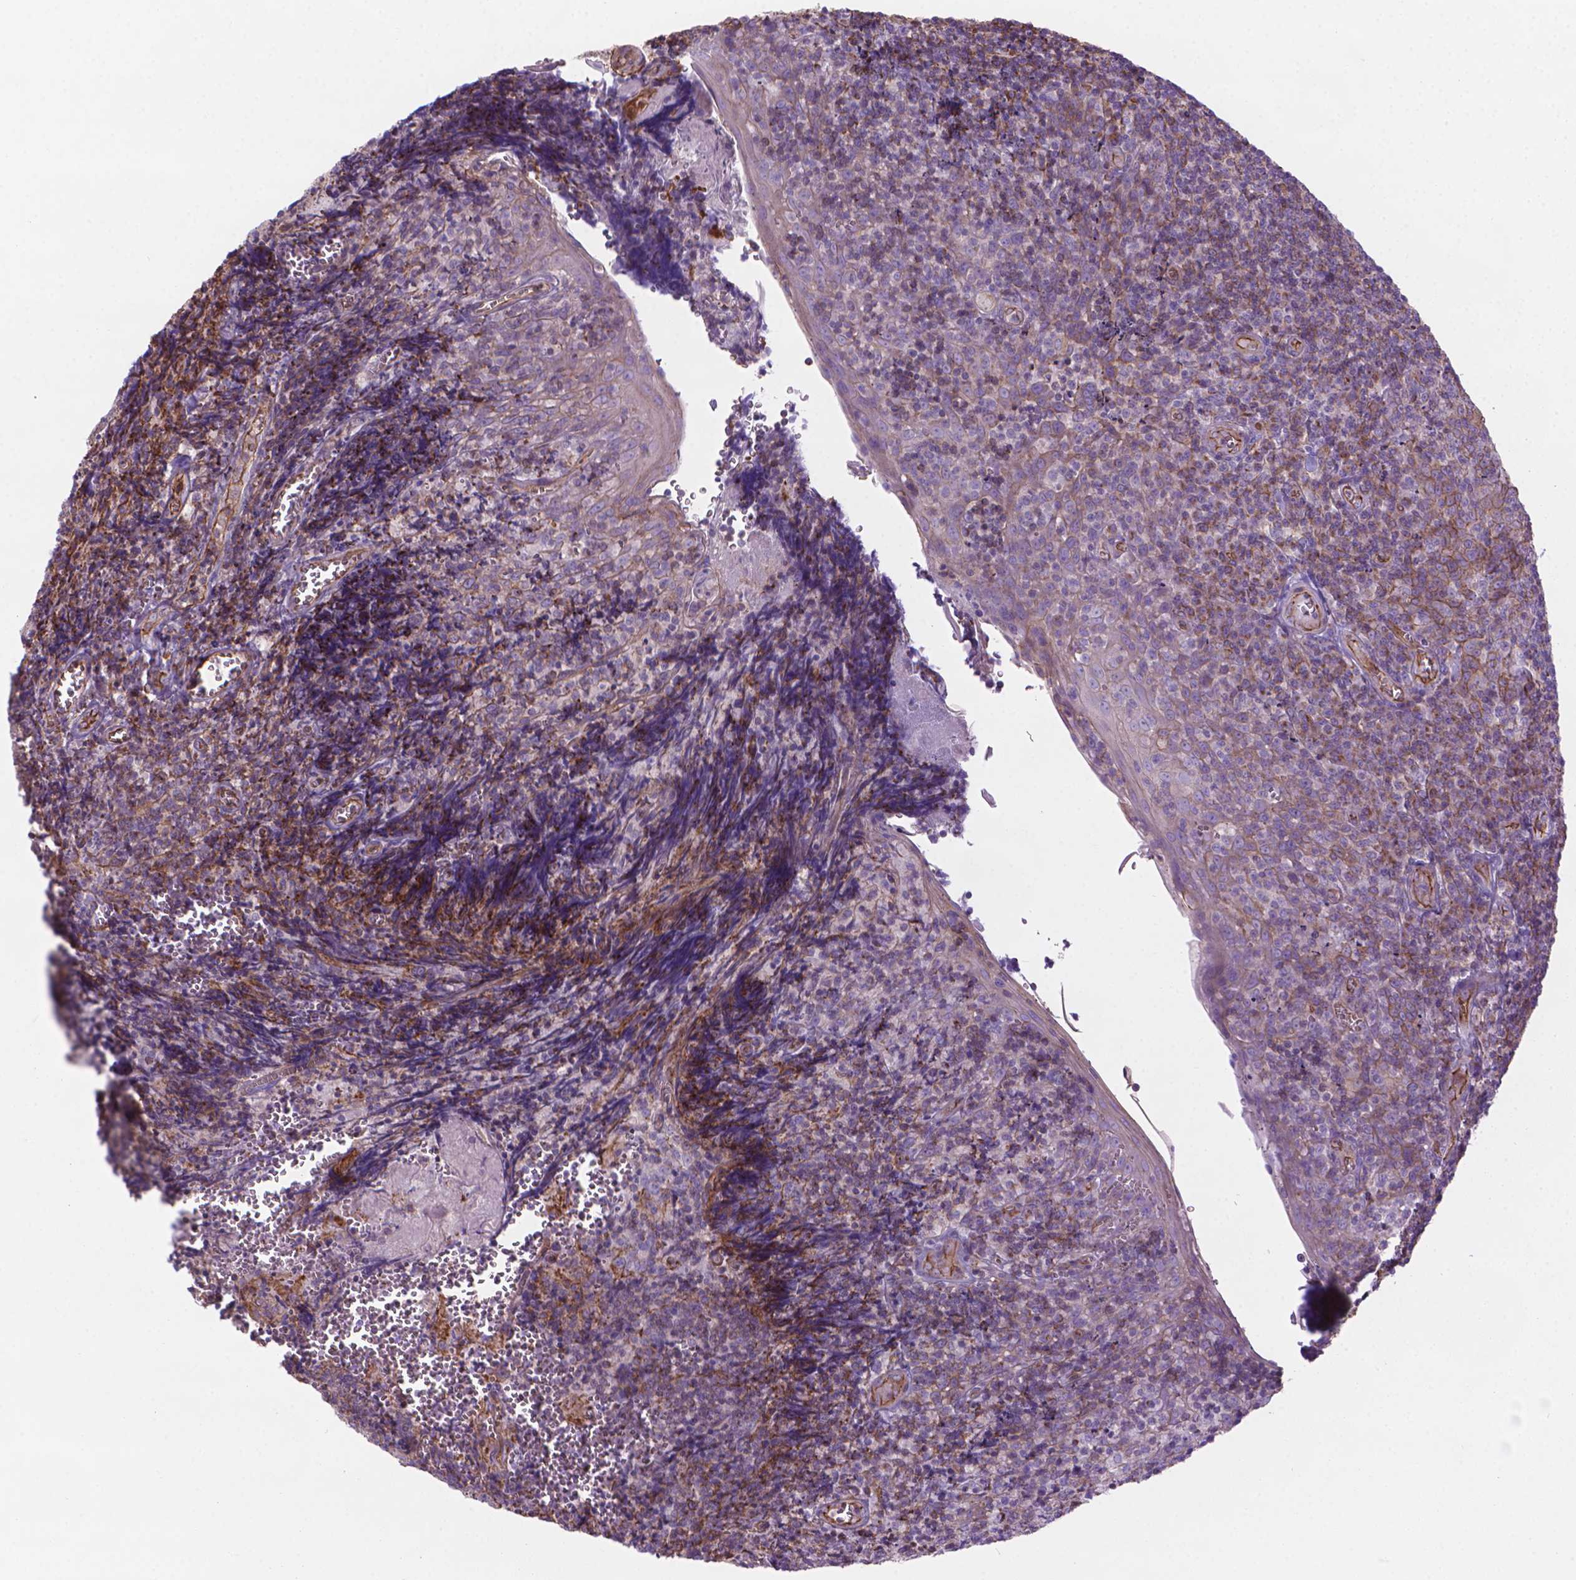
{"staining": {"intensity": "weak", "quantity": "<25%", "location": "cytoplasmic/membranous"}, "tissue": "tonsil", "cell_type": "Germinal center cells", "image_type": "normal", "snomed": [{"axis": "morphology", "description": "Normal tissue, NOS"}, {"axis": "morphology", "description": "Inflammation, NOS"}, {"axis": "topography", "description": "Tonsil"}], "caption": "DAB immunohistochemical staining of benign human tonsil shows no significant expression in germinal center cells.", "gene": "TENT5A", "patient": {"sex": "female", "age": 31}}